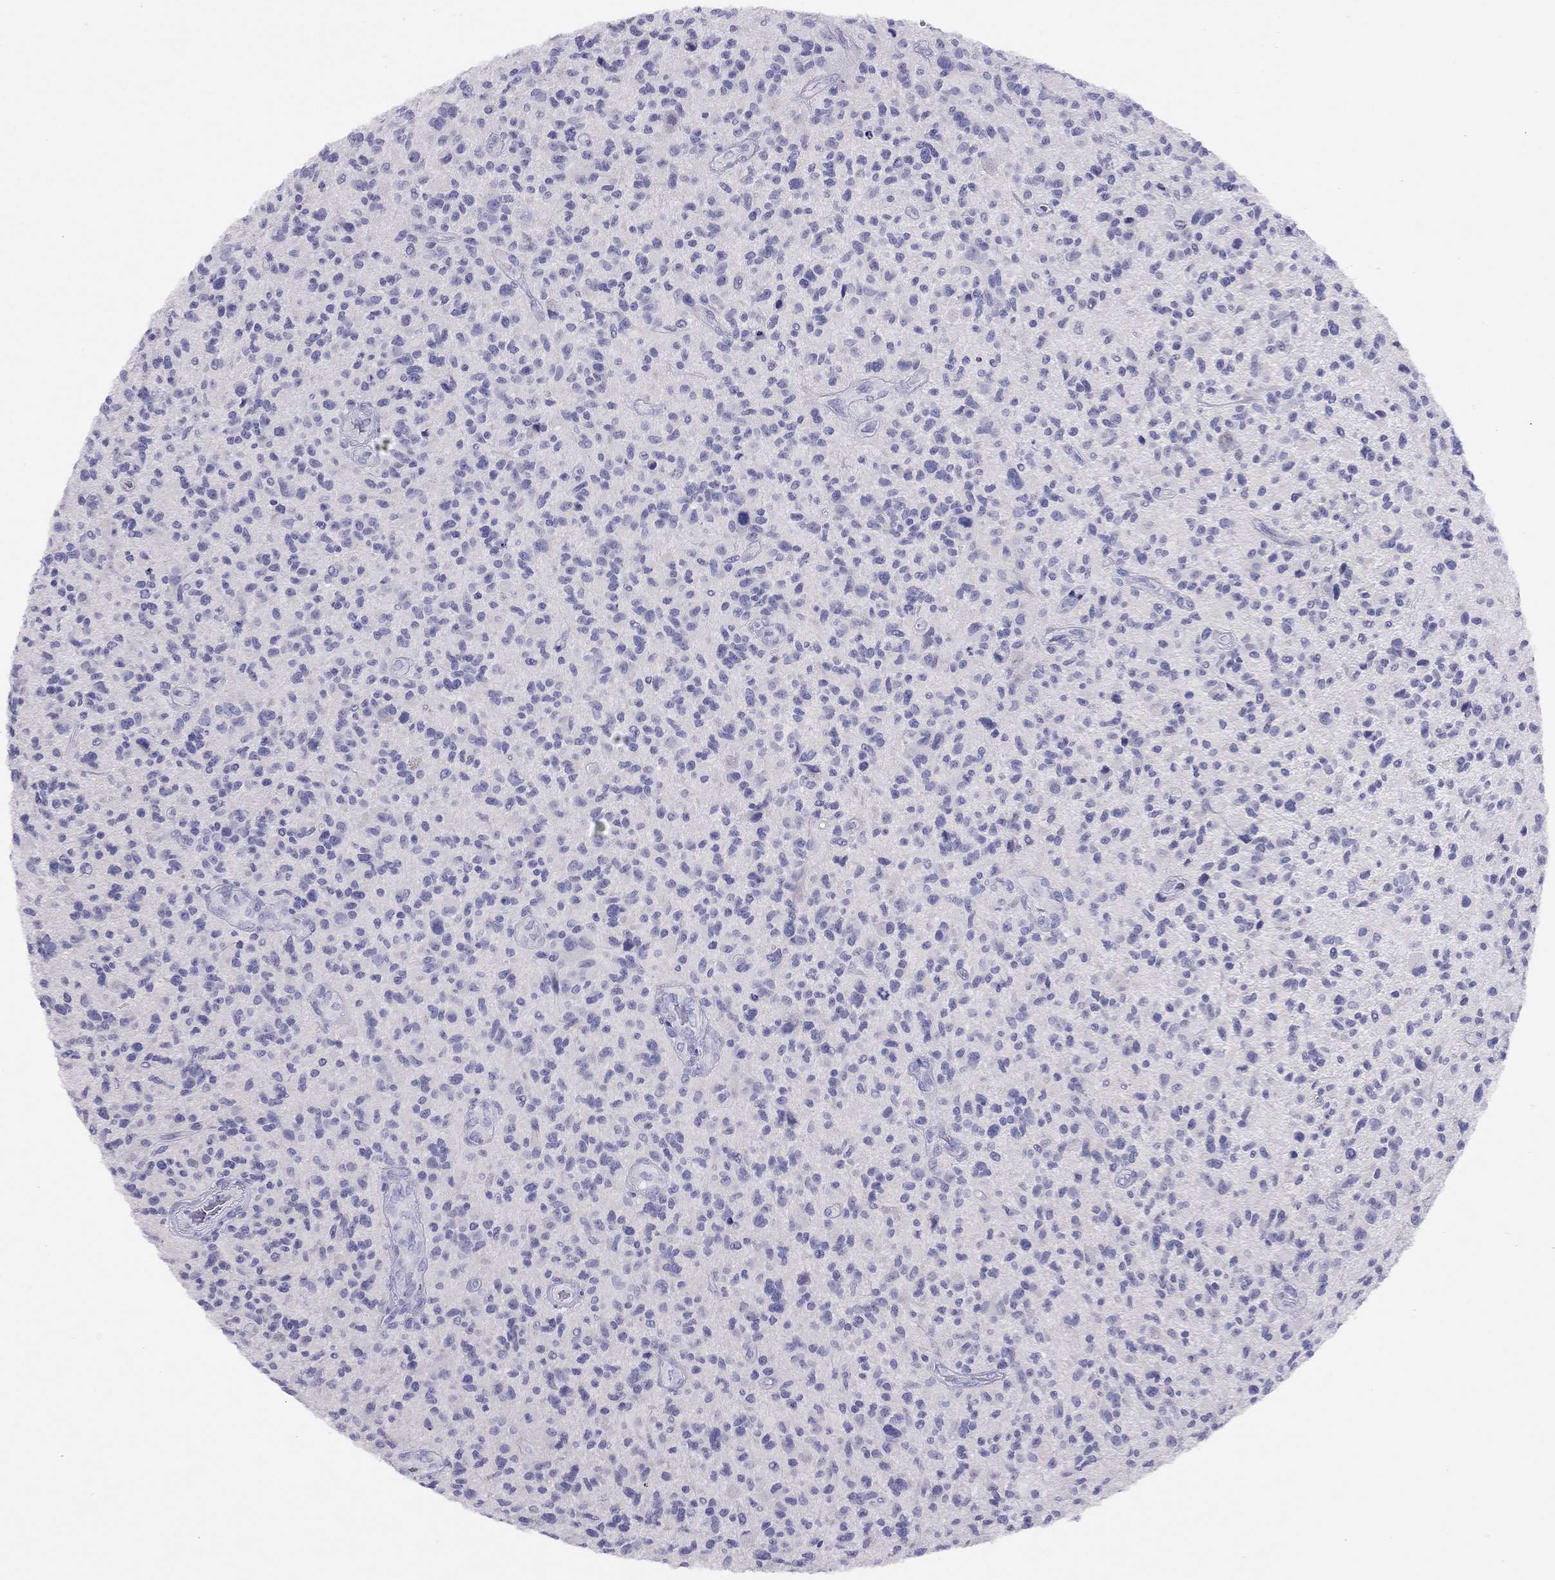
{"staining": {"intensity": "negative", "quantity": "none", "location": "none"}, "tissue": "glioma", "cell_type": "Tumor cells", "image_type": "cancer", "snomed": [{"axis": "morphology", "description": "Glioma, malignant, High grade"}, {"axis": "topography", "description": "Brain"}], "caption": "DAB (3,3'-diaminobenzidine) immunohistochemical staining of malignant glioma (high-grade) shows no significant staining in tumor cells.", "gene": "LRIT2", "patient": {"sex": "male", "age": 47}}